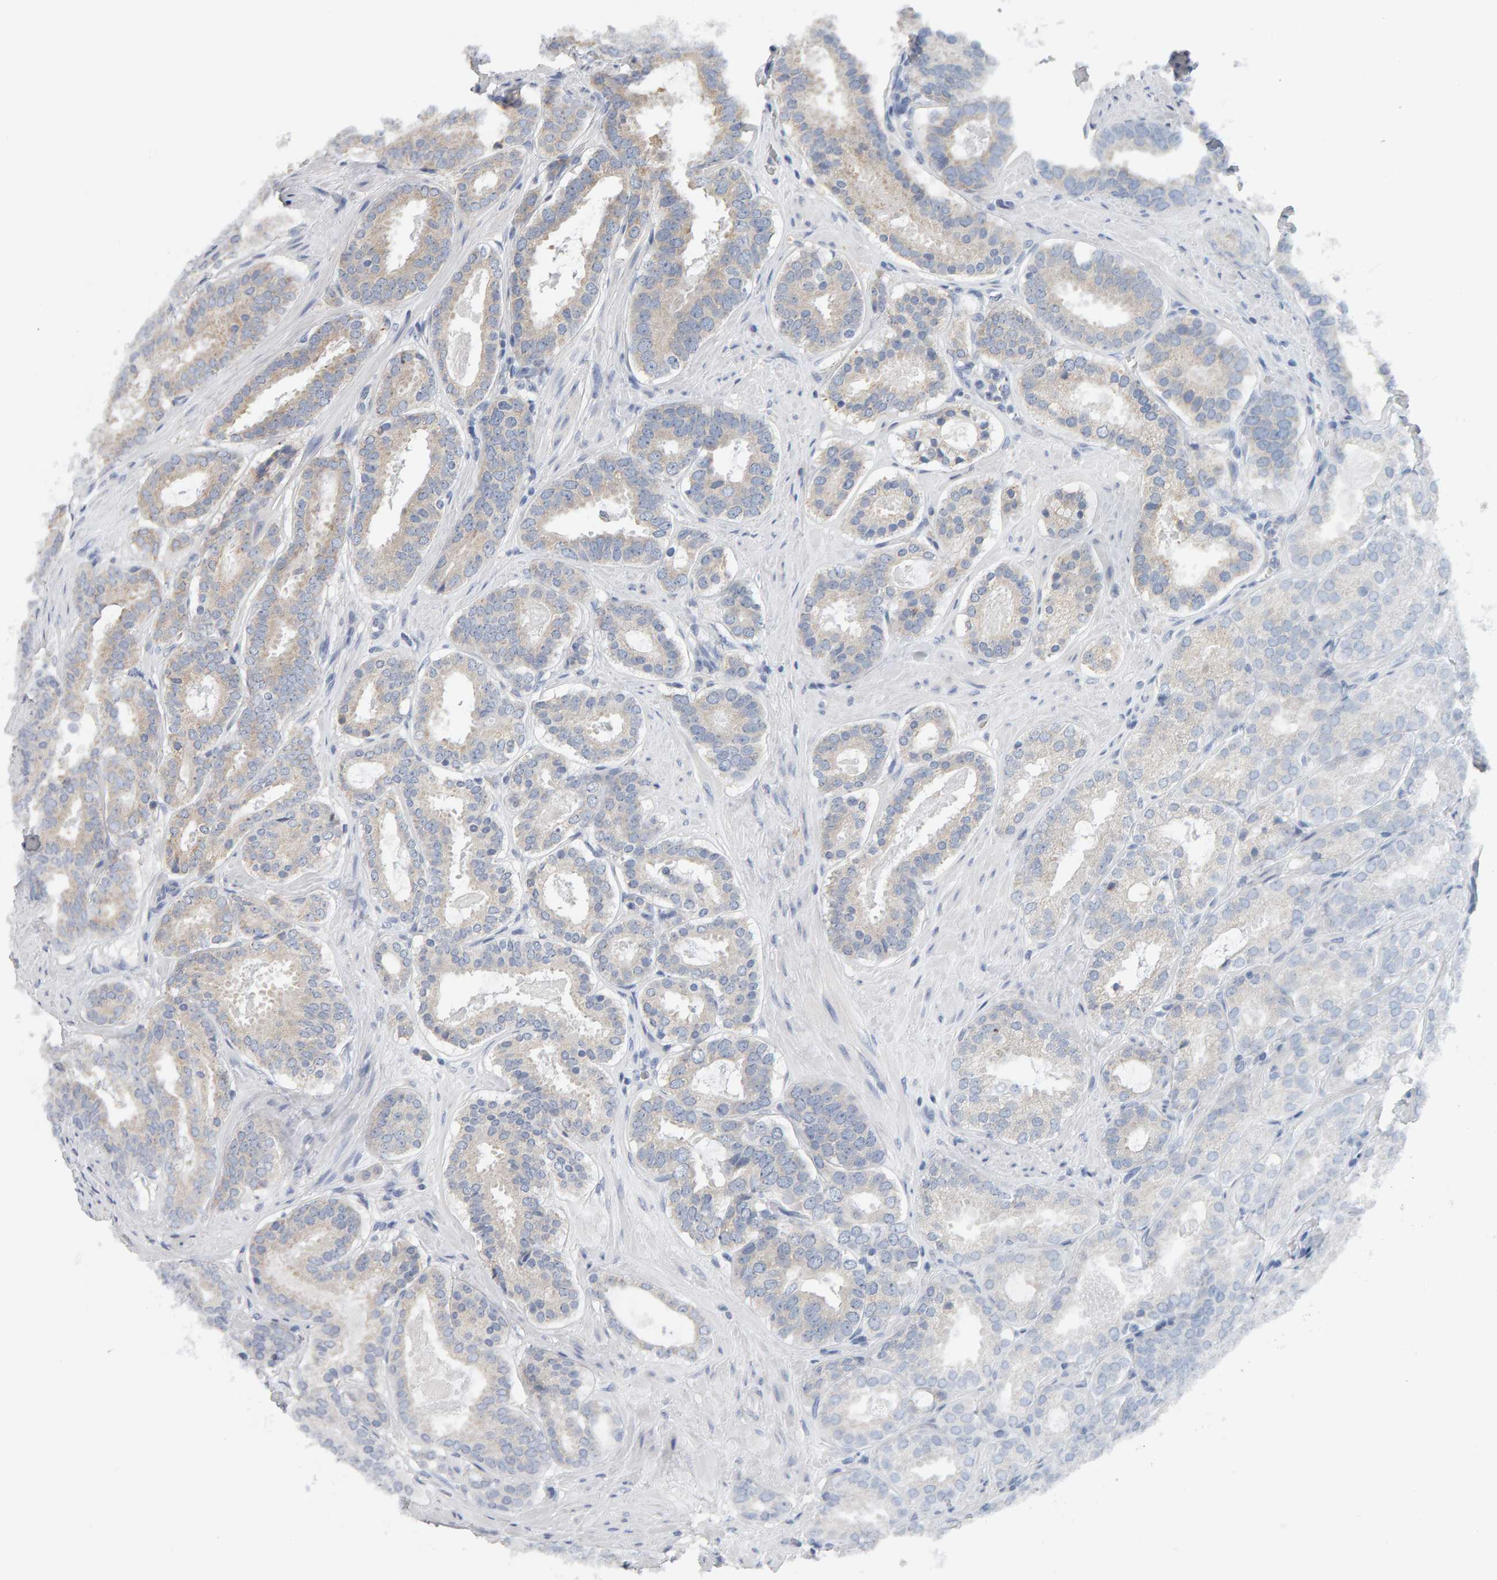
{"staining": {"intensity": "weak", "quantity": "<25%", "location": "cytoplasmic/membranous"}, "tissue": "prostate cancer", "cell_type": "Tumor cells", "image_type": "cancer", "snomed": [{"axis": "morphology", "description": "Adenocarcinoma, Low grade"}, {"axis": "topography", "description": "Prostate"}], "caption": "The micrograph exhibits no significant expression in tumor cells of low-grade adenocarcinoma (prostate).", "gene": "ADHFE1", "patient": {"sex": "male", "age": 69}}